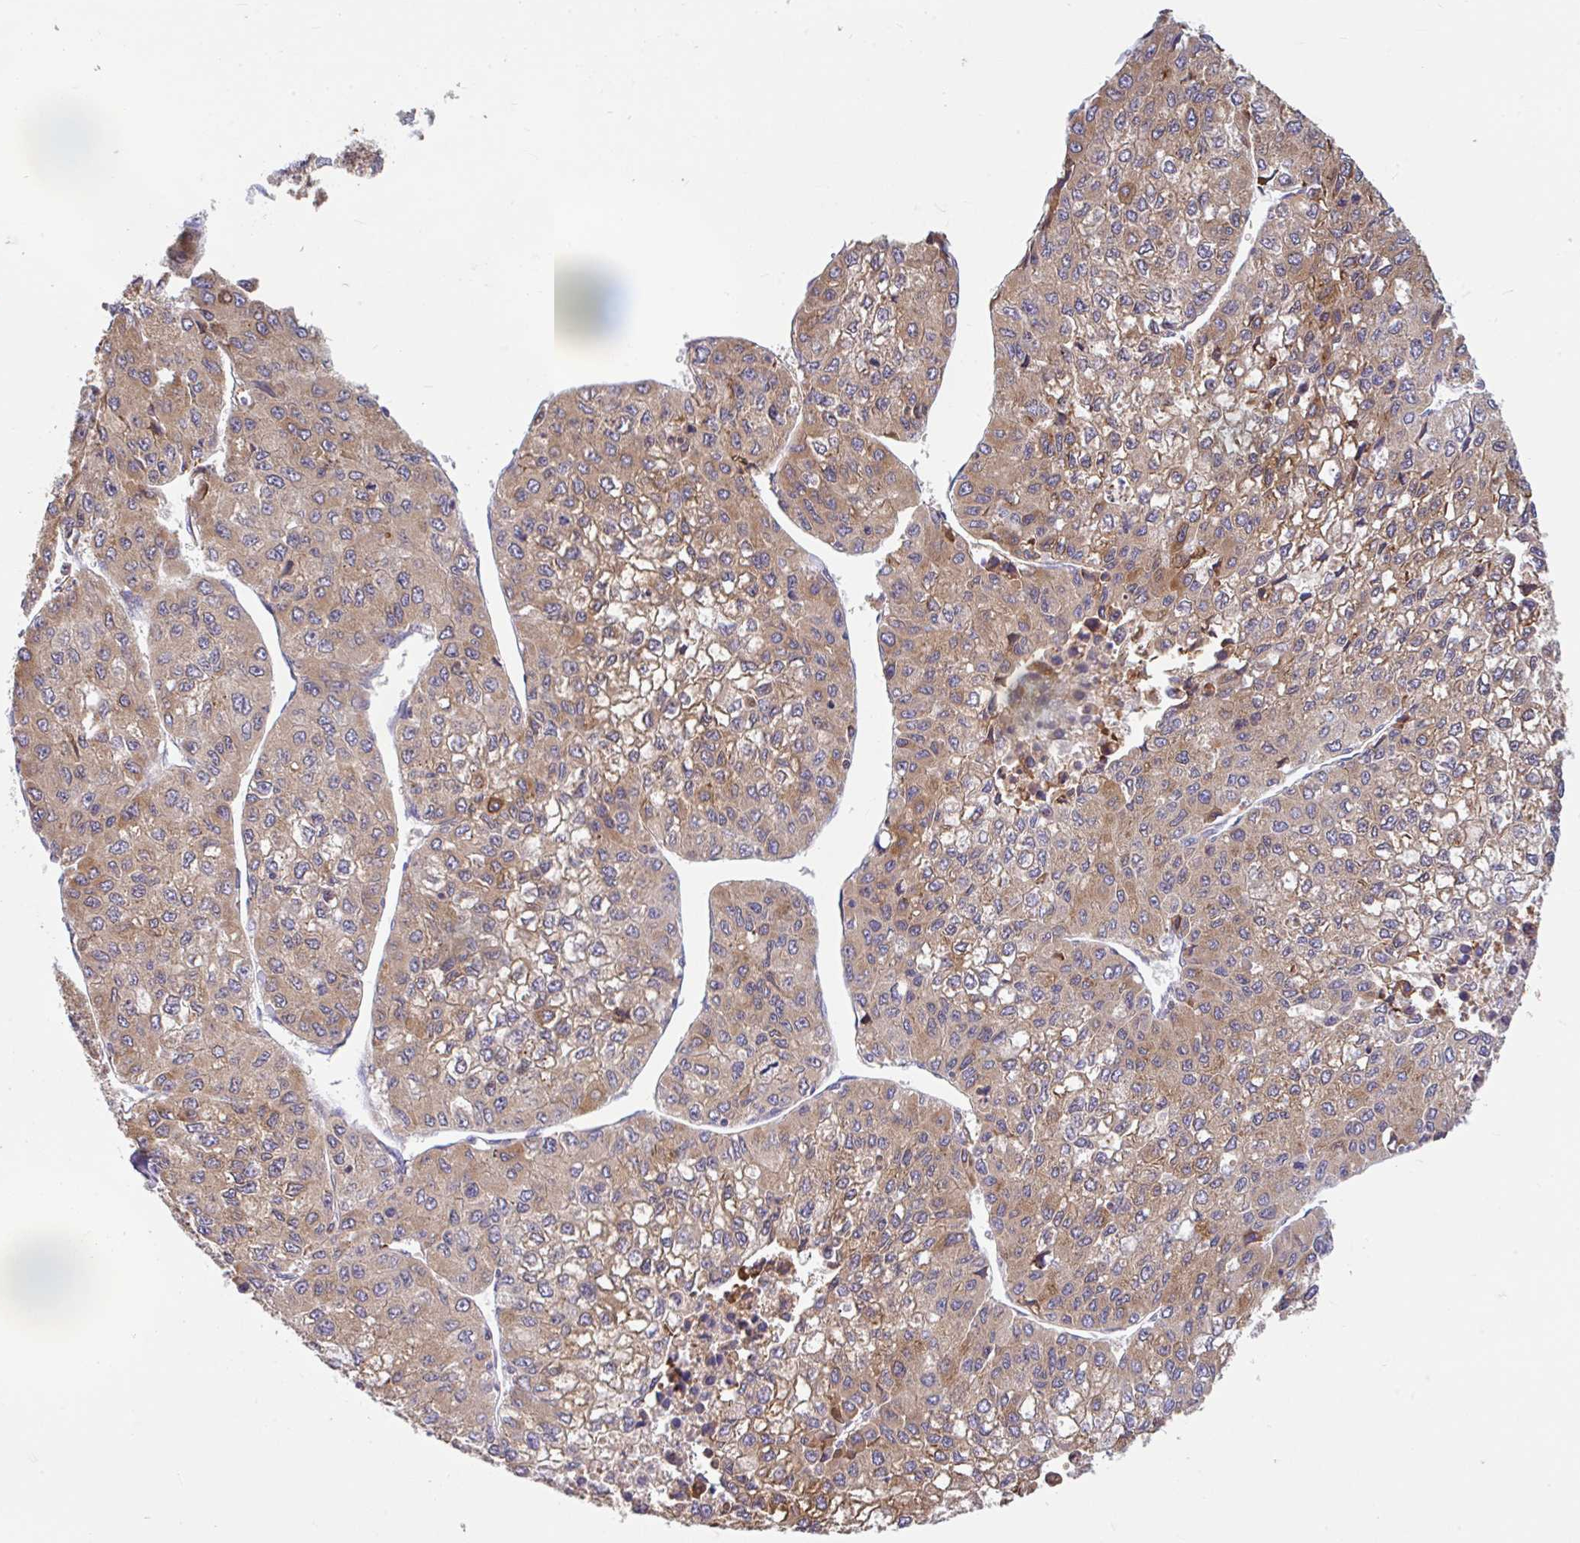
{"staining": {"intensity": "moderate", "quantity": ">75%", "location": "cytoplasmic/membranous"}, "tissue": "liver cancer", "cell_type": "Tumor cells", "image_type": "cancer", "snomed": [{"axis": "morphology", "description": "Carcinoma, Hepatocellular, NOS"}, {"axis": "topography", "description": "Liver"}], "caption": "Protein expression analysis of human hepatocellular carcinoma (liver) reveals moderate cytoplasmic/membranous positivity in about >75% of tumor cells. (Stains: DAB in brown, nuclei in blue, Microscopy: brightfield microscopy at high magnification).", "gene": "RALBP1", "patient": {"sex": "female", "age": 66}}